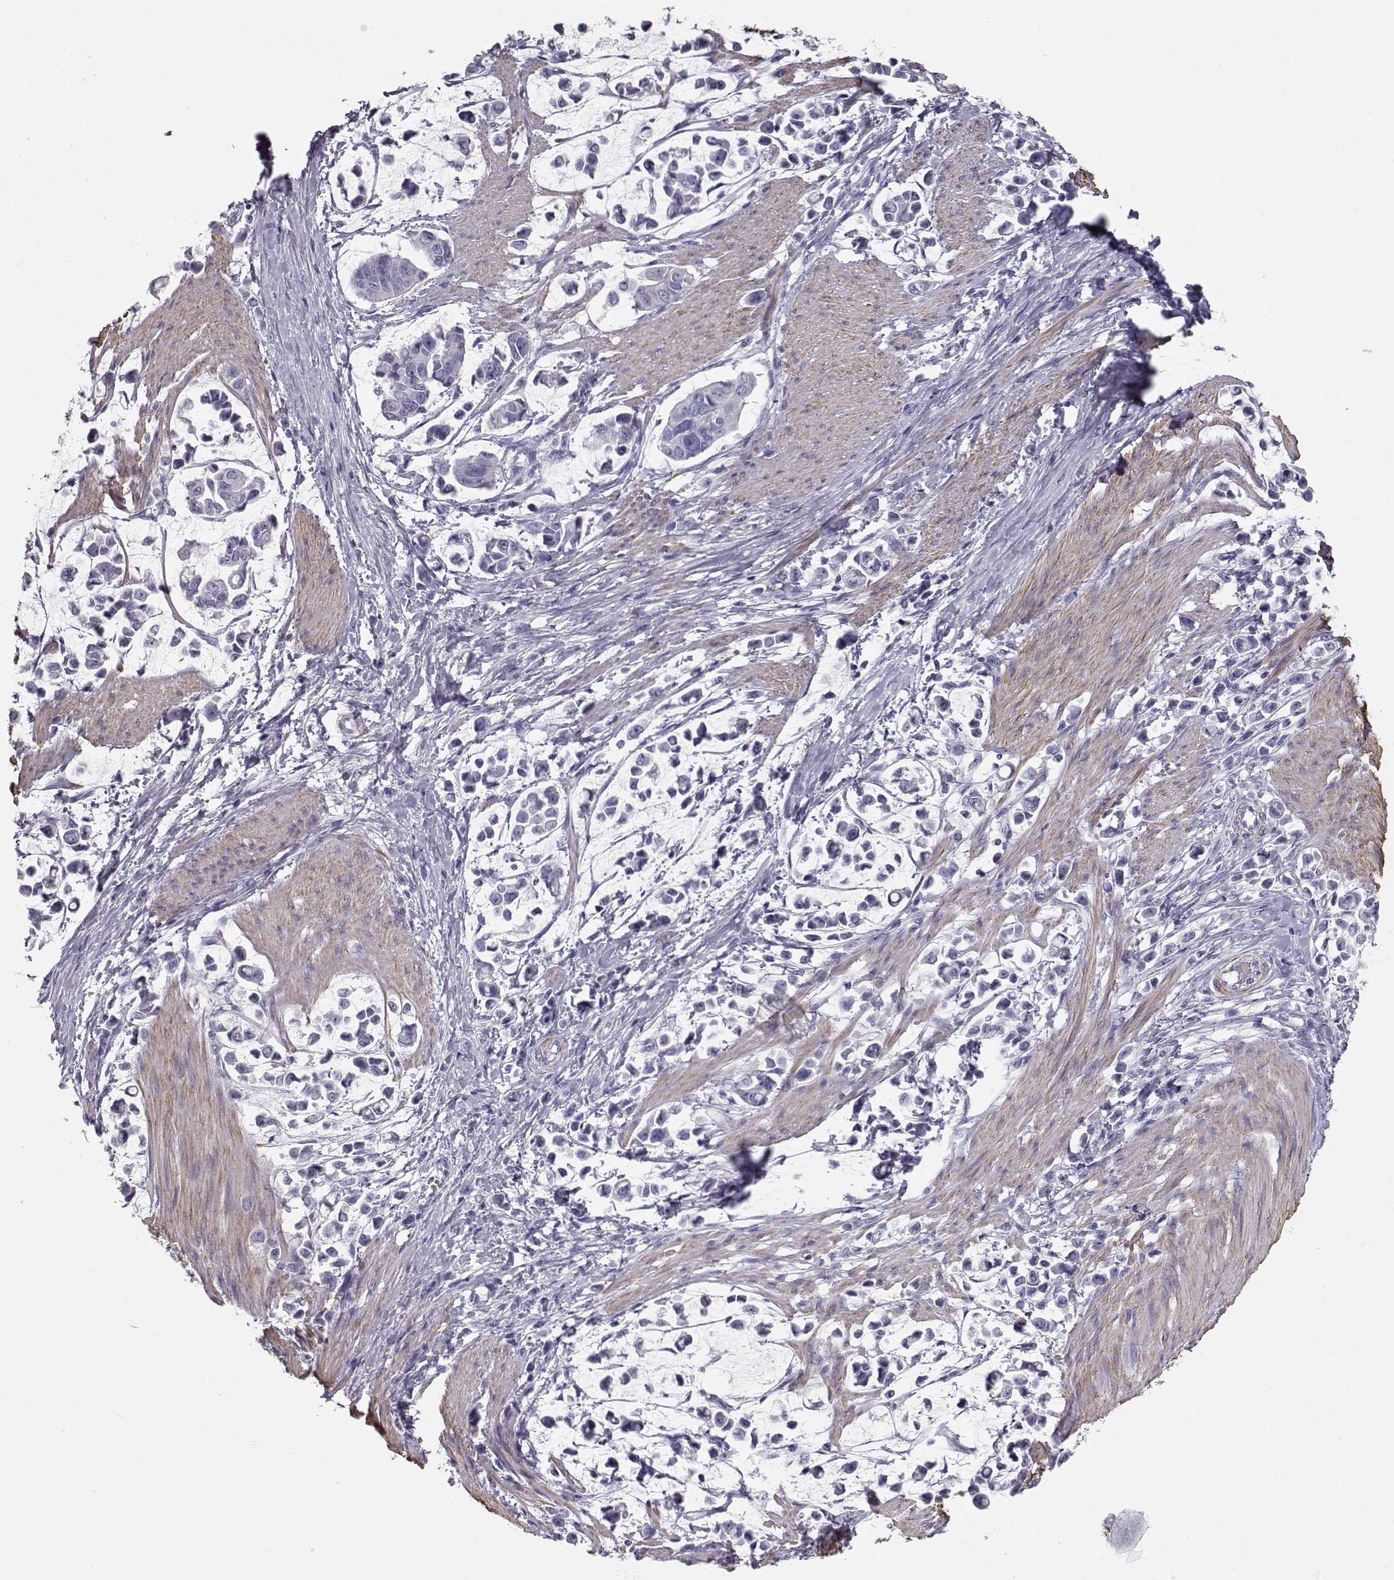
{"staining": {"intensity": "negative", "quantity": "none", "location": "none"}, "tissue": "stomach cancer", "cell_type": "Tumor cells", "image_type": "cancer", "snomed": [{"axis": "morphology", "description": "Adenocarcinoma, NOS"}, {"axis": "topography", "description": "Stomach"}], "caption": "IHC of stomach cancer (adenocarcinoma) shows no staining in tumor cells.", "gene": "SLITRK3", "patient": {"sex": "male", "age": 82}}